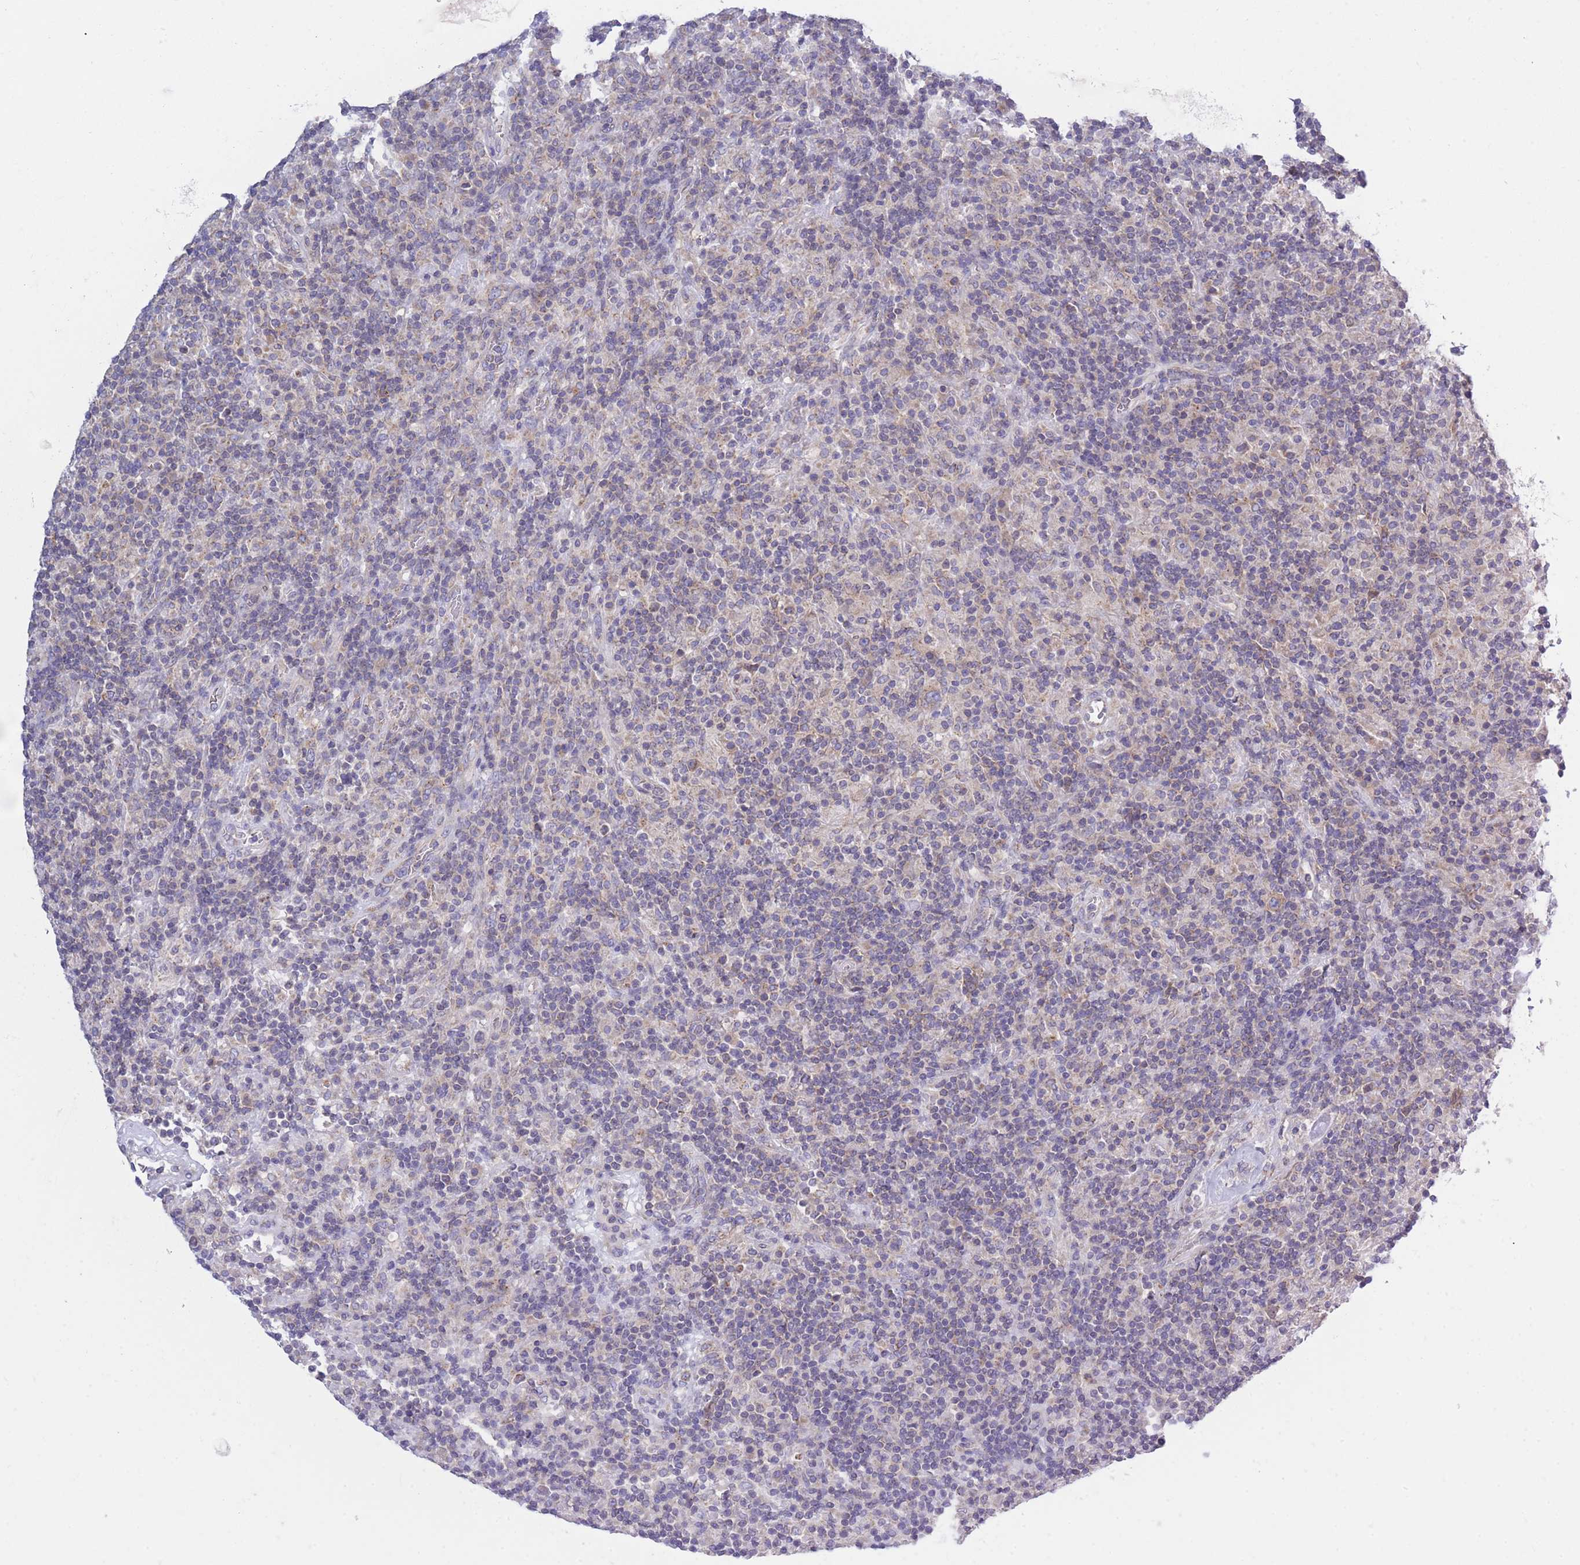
{"staining": {"intensity": "negative", "quantity": "none", "location": "none"}, "tissue": "lymphoma", "cell_type": "Tumor cells", "image_type": "cancer", "snomed": [{"axis": "morphology", "description": "Hodgkin's disease, NOS"}, {"axis": "topography", "description": "Lymph node"}], "caption": "Tumor cells show no significant expression in Hodgkin's disease. (DAB (3,3'-diaminobenzidine) immunohistochemistry, high magnification).", "gene": "COPG2", "patient": {"sex": "male", "age": 70}}